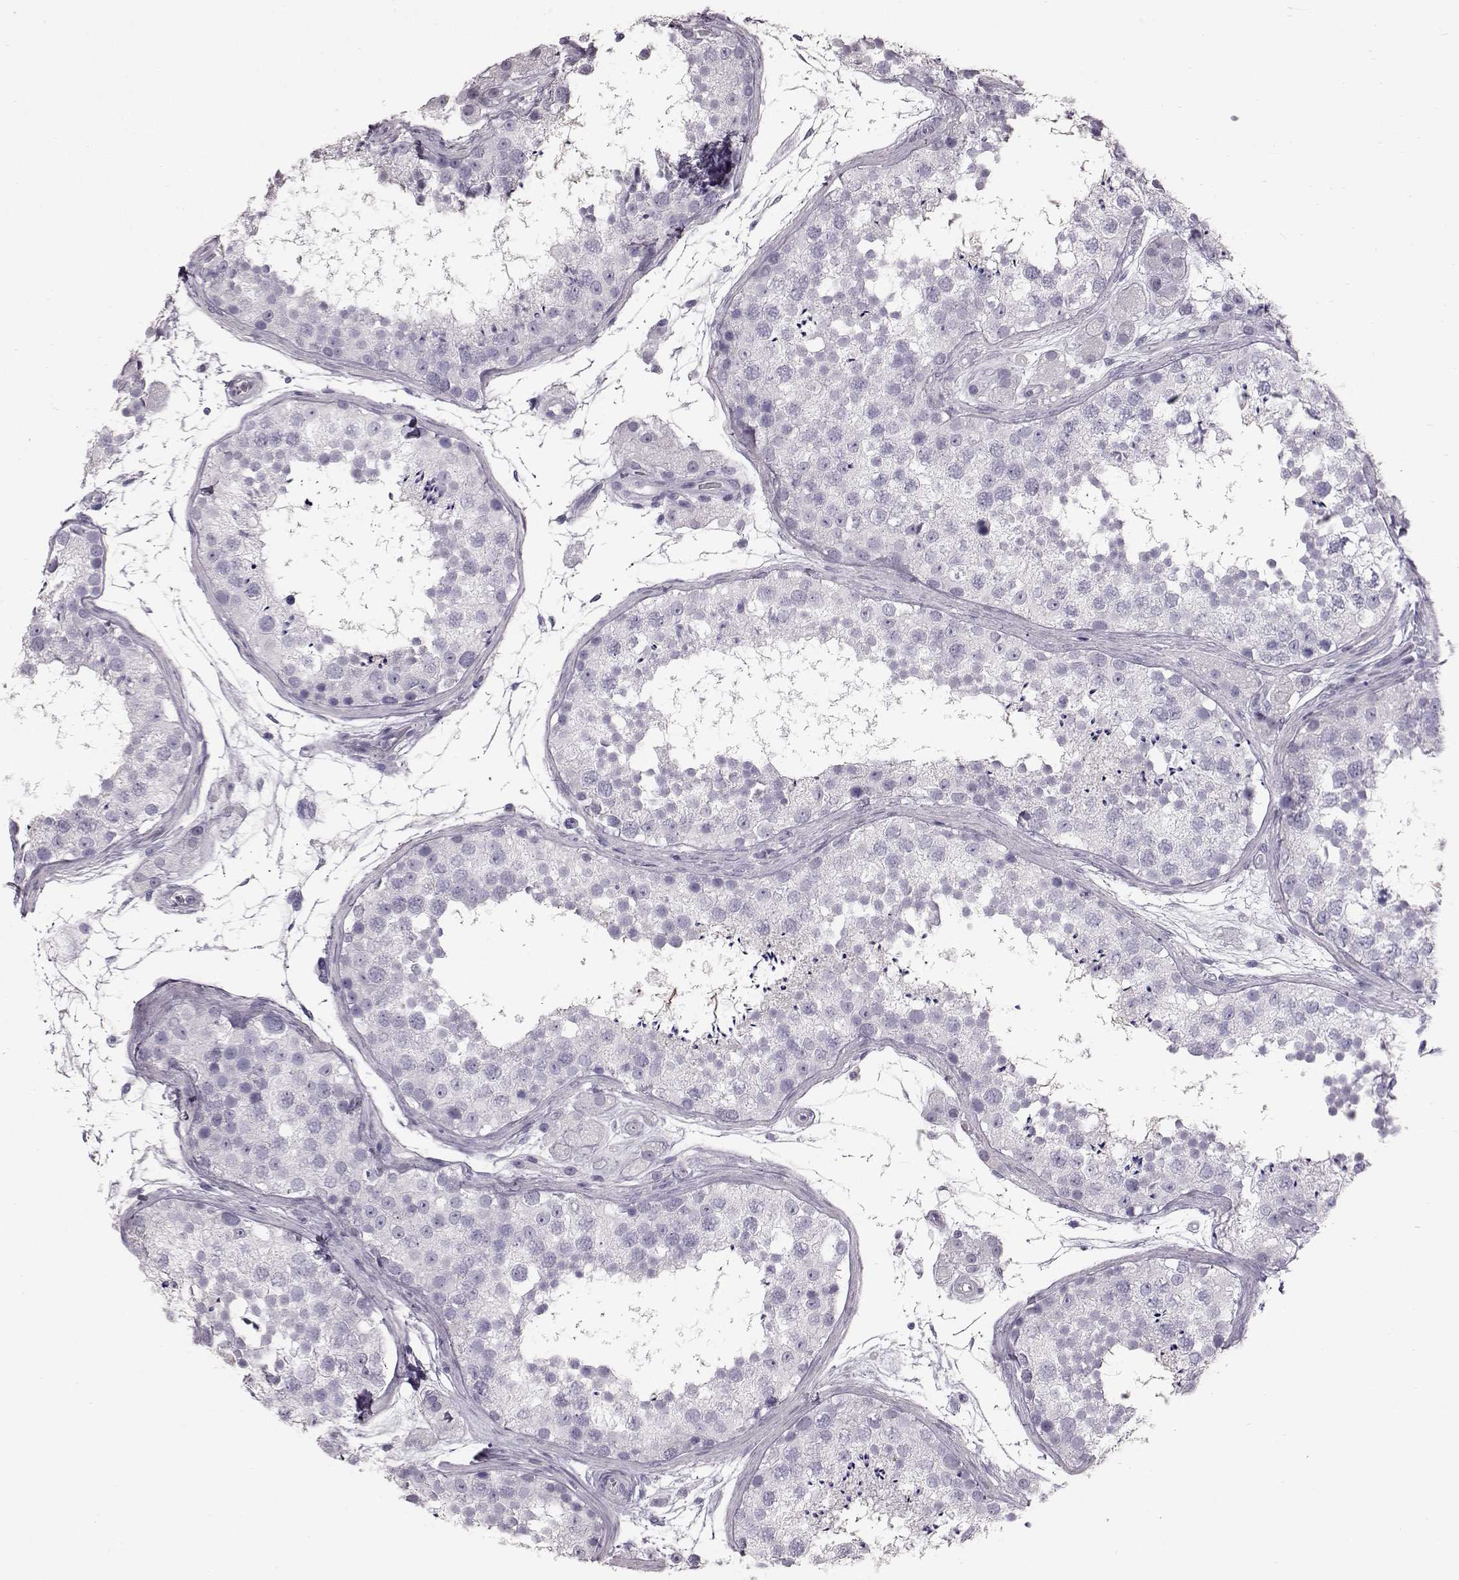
{"staining": {"intensity": "negative", "quantity": "none", "location": "none"}, "tissue": "testis", "cell_type": "Cells in seminiferous ducts", "image_type": "normal", "snomed": [{"axis": "morphology", "description": "Normal tissue, NOS"}, {"axis": "topography", "description": "Testis"}], "caption": "The photomicrograph displays no staining of cells in seminiferous ducts in unremarkable testis. (DAB (3,3'-diaminobenzidine) immunohistochemistry with hematoxylin counter stain).", "gene": "TCHHL1", "patient": {"sex": "male", "age": 41}}